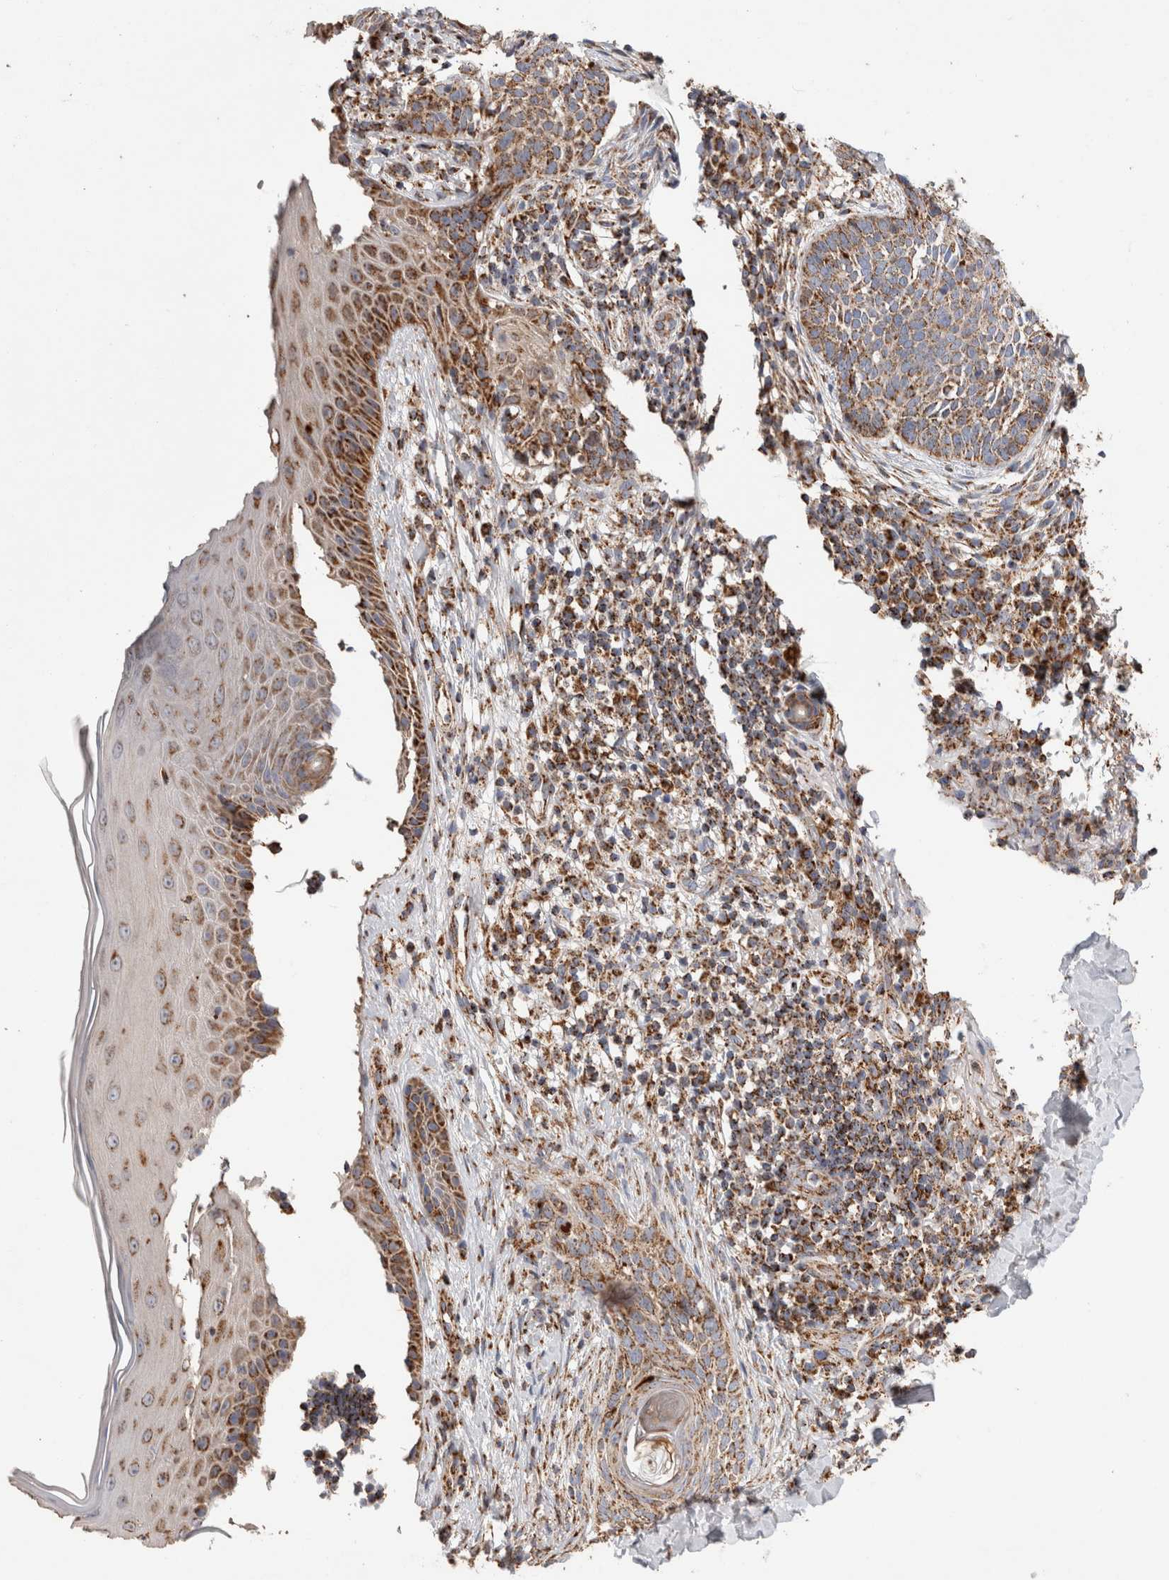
{"staining": {"intensity": "moderate", "quantity": ">75%", "location": "cytoplasmic/membranous"}, "tissue": "skin cancer", "cell_type": "Tumor cells", "image_type": "cancer", "snomed": [{"axis": "morphology", "description": "Normal tissue, NOS"}, {"axis": "morphology", "description": "Basal cell carcinoma"}, {"axis": "topography", "description": "Skin"}], "caption": "The immunohistochemical stain shows moderate cytoplasmic/membranous positivity in tumor cells of skin cancer tissue.", "gene": "IARS2", "patient": {"sex": "male", "age": 67}}